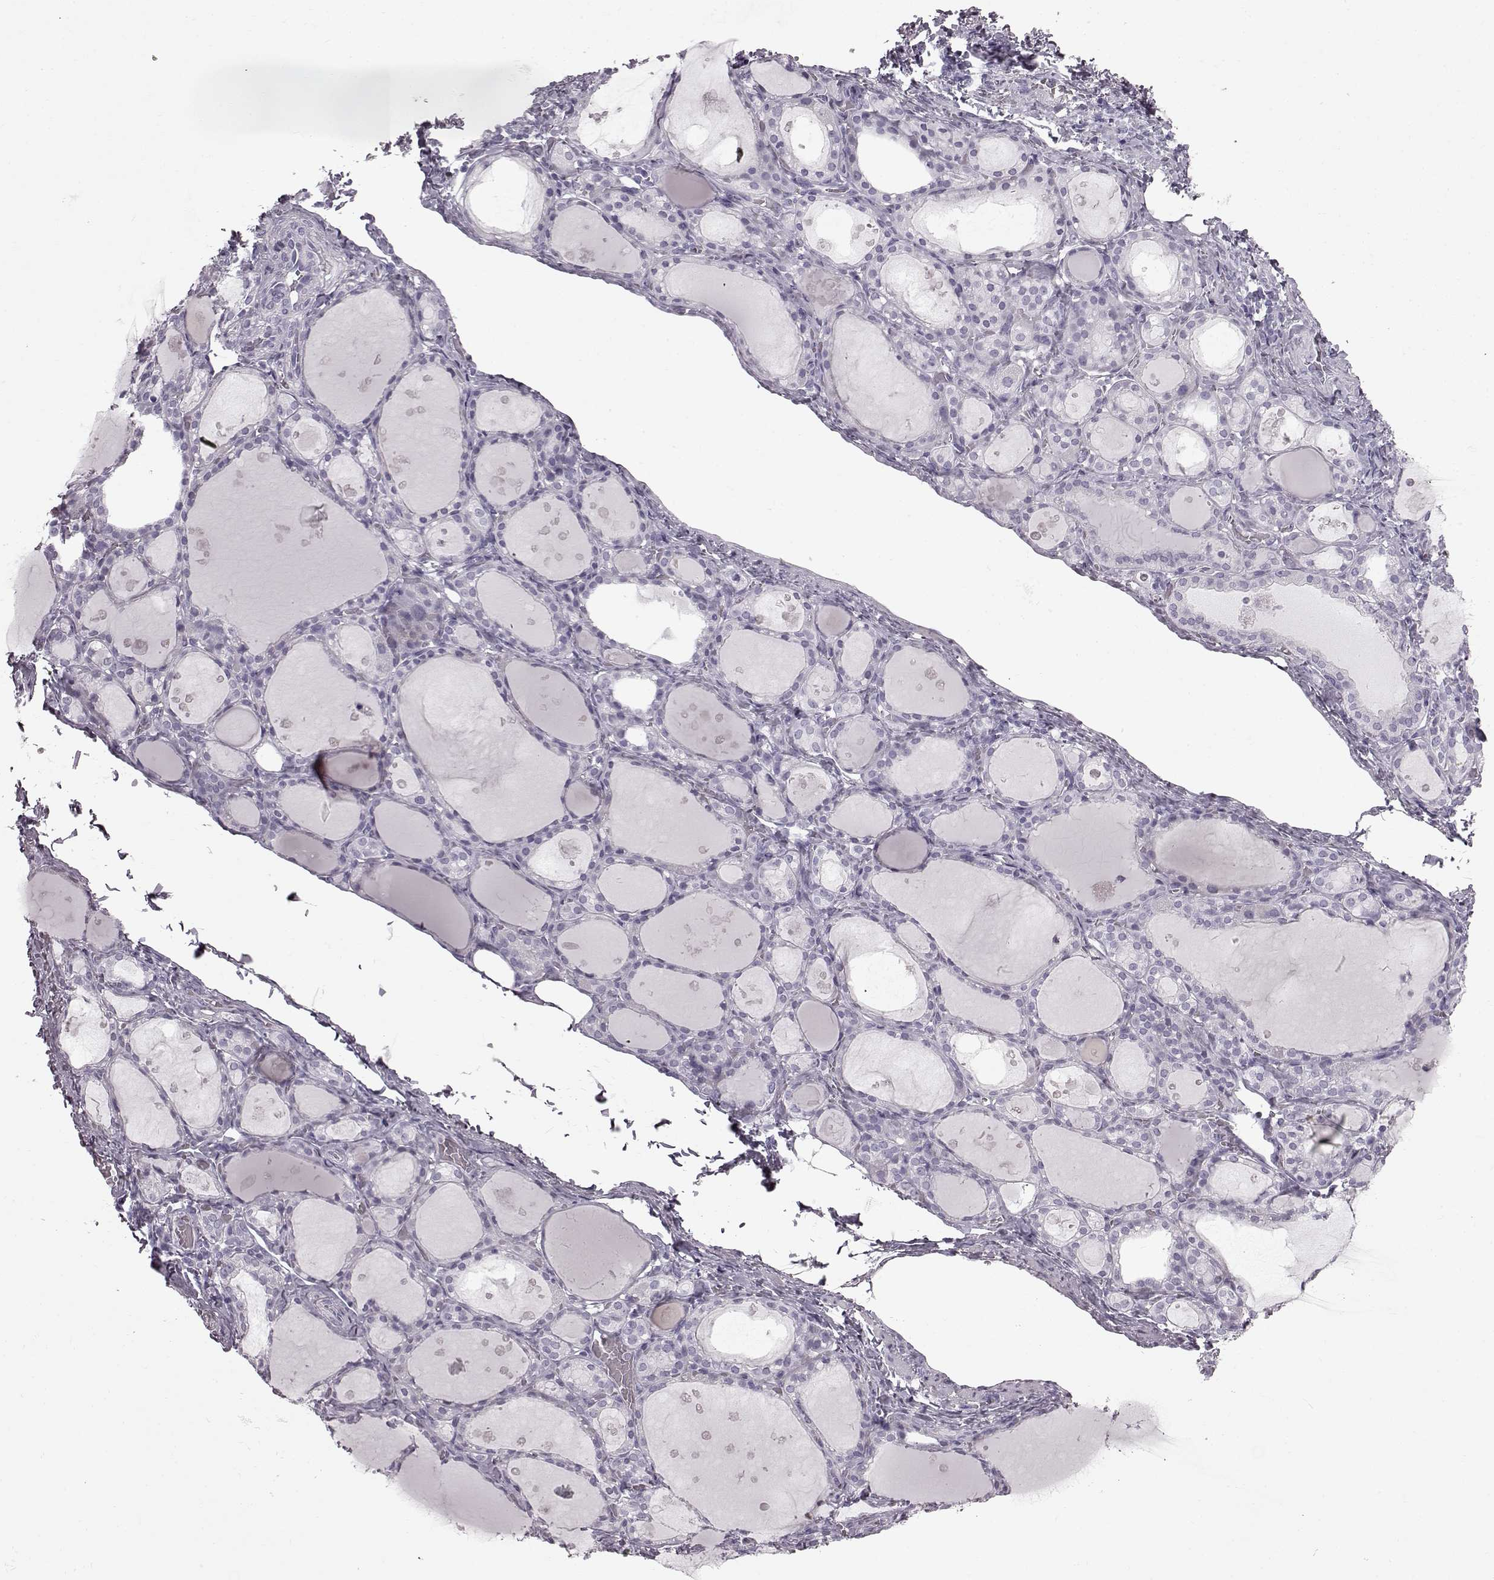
{"staining": {"intensity": "negative", "quantity": "none", "location": "none"}, "tissue": "thyroid gland", "cell_type": "Glandular cells", "image_type": "normal", "snomed": [{"axis": "morphology", "description": "Normal tissue, NOS"}, {"axis": "topography", "description": "Thyroid gland"}], "caption": "High magnification brightfield microscopy of benign thyroid gland stained with DAB (3,3'-diaminobenzidine) (brown) and counterstained with hematoxylin (blue): glandular cells show no significant expression. The staining is performed using DAB (3,3'-diaminobenzidine) brown chromogen with nuclei counter-stained in using hematoxylin.", "gene": "SLC28A2", "patient": {"sex": "male", "age": 68}}